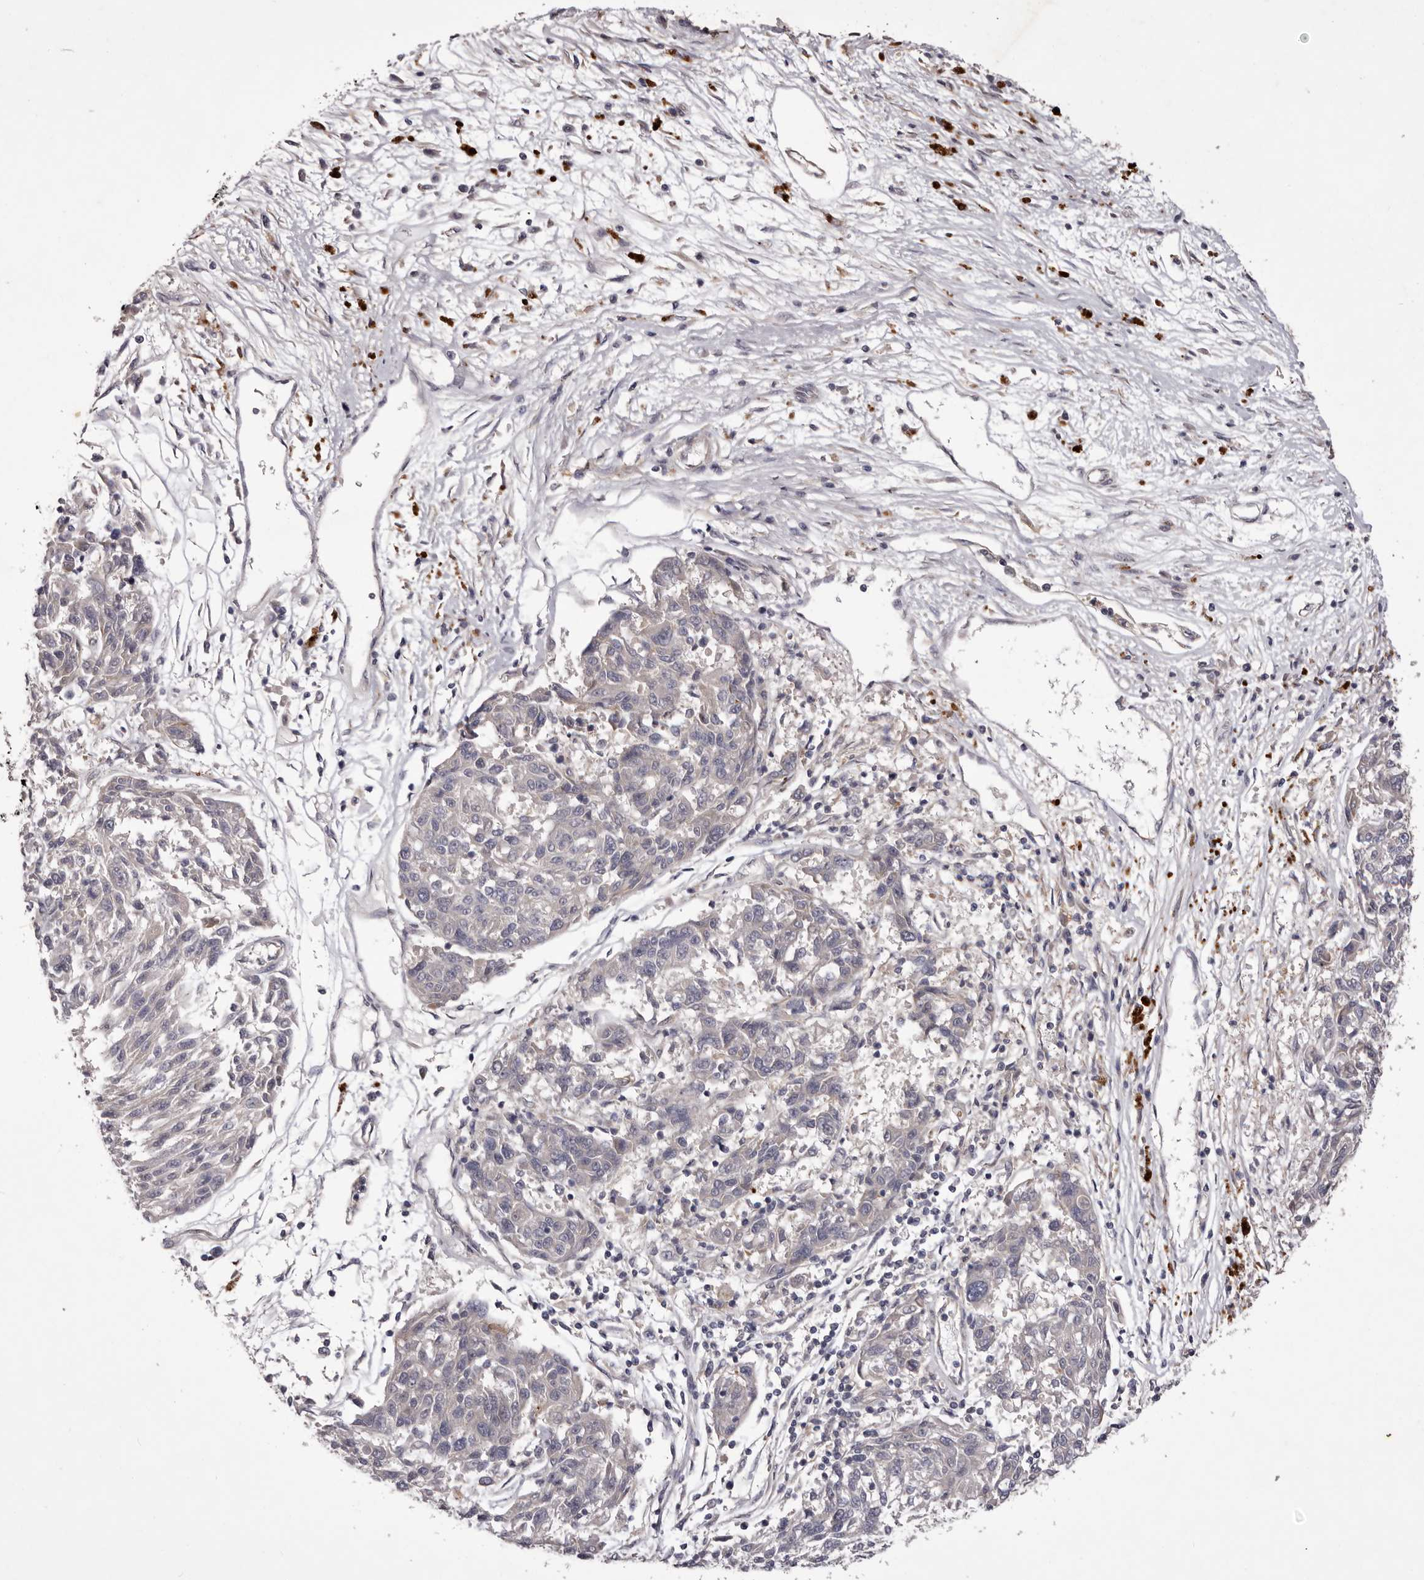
{"staining": {"intensity": "negative", "quantity": "none", "location": "none"}, "tissue": "melanoma", "cell_type": "Tumor cells", "image_type": "cancer", "snomed": [{"axis": "morphology", "description": "Malignant melanoma, NOS"}, {"axis": "topography", "description": "Skin"}], "caption": "Immunohistochemistry (IHC) of malignant melanoma demonstrates no expression in tumor cells.", "gene": "PNRC1", "patient": {"sex": "male", "age": 53}}